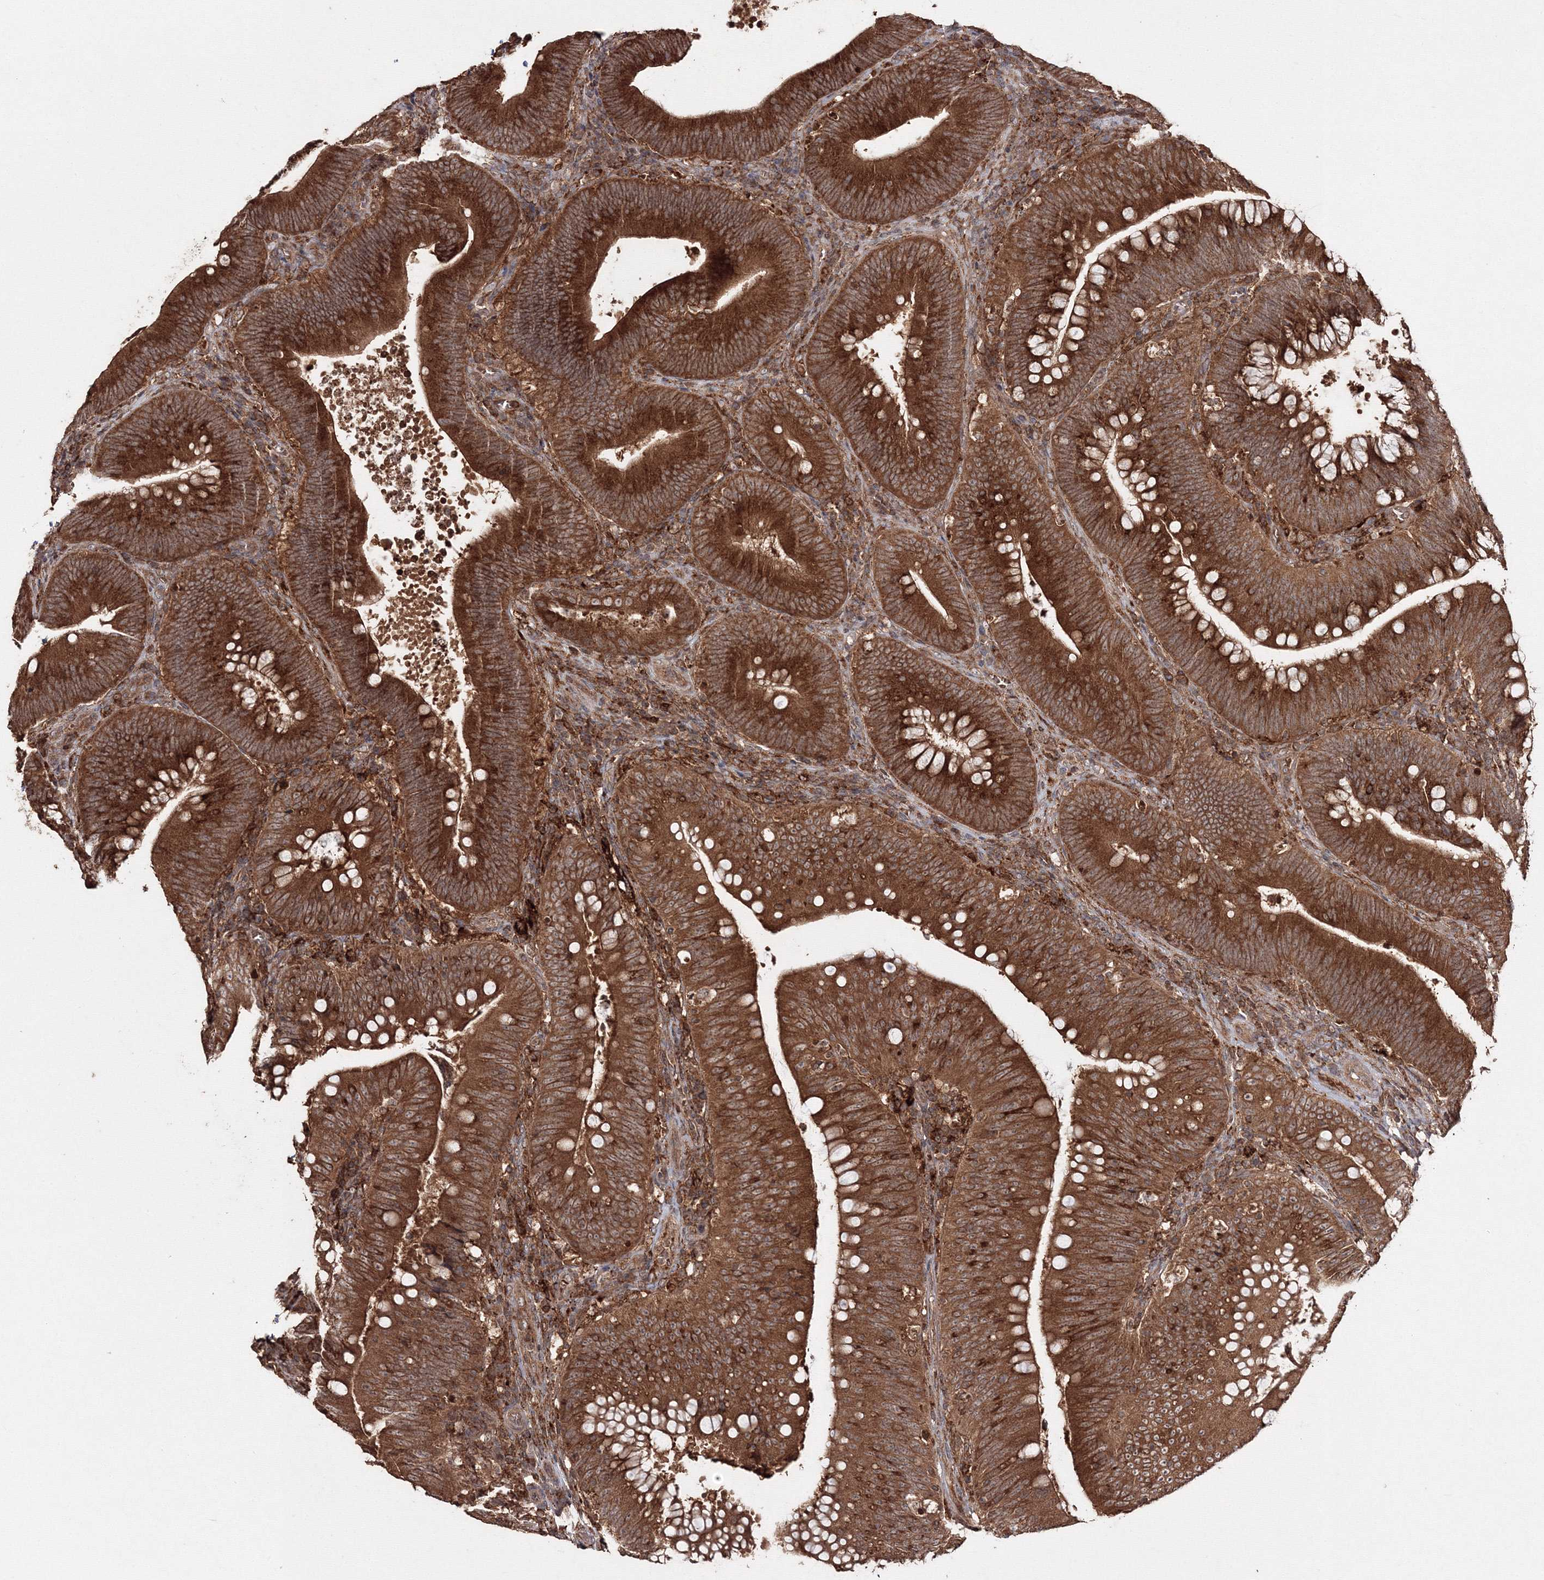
{"staining": {"intensity": "strong", "quantity": ">75%", "location": "cytoplasmic/membranous"}, "tissue": "colorectal cancer", "cell_type": "Tumor cells", "image_type": "cancer", "snomed": [{"axis": "morphology", "description": "Normal tissue, NOS"}, {"axis": "topography", "description": "Colon"}], "caption": "IHC of human colorectal cancer displays high levels of strong cytoplasmic/membranous expression in approximately >75% of tumor cells.", "gene": "DDO", "patient": {"sex": "female", "age": 82}}